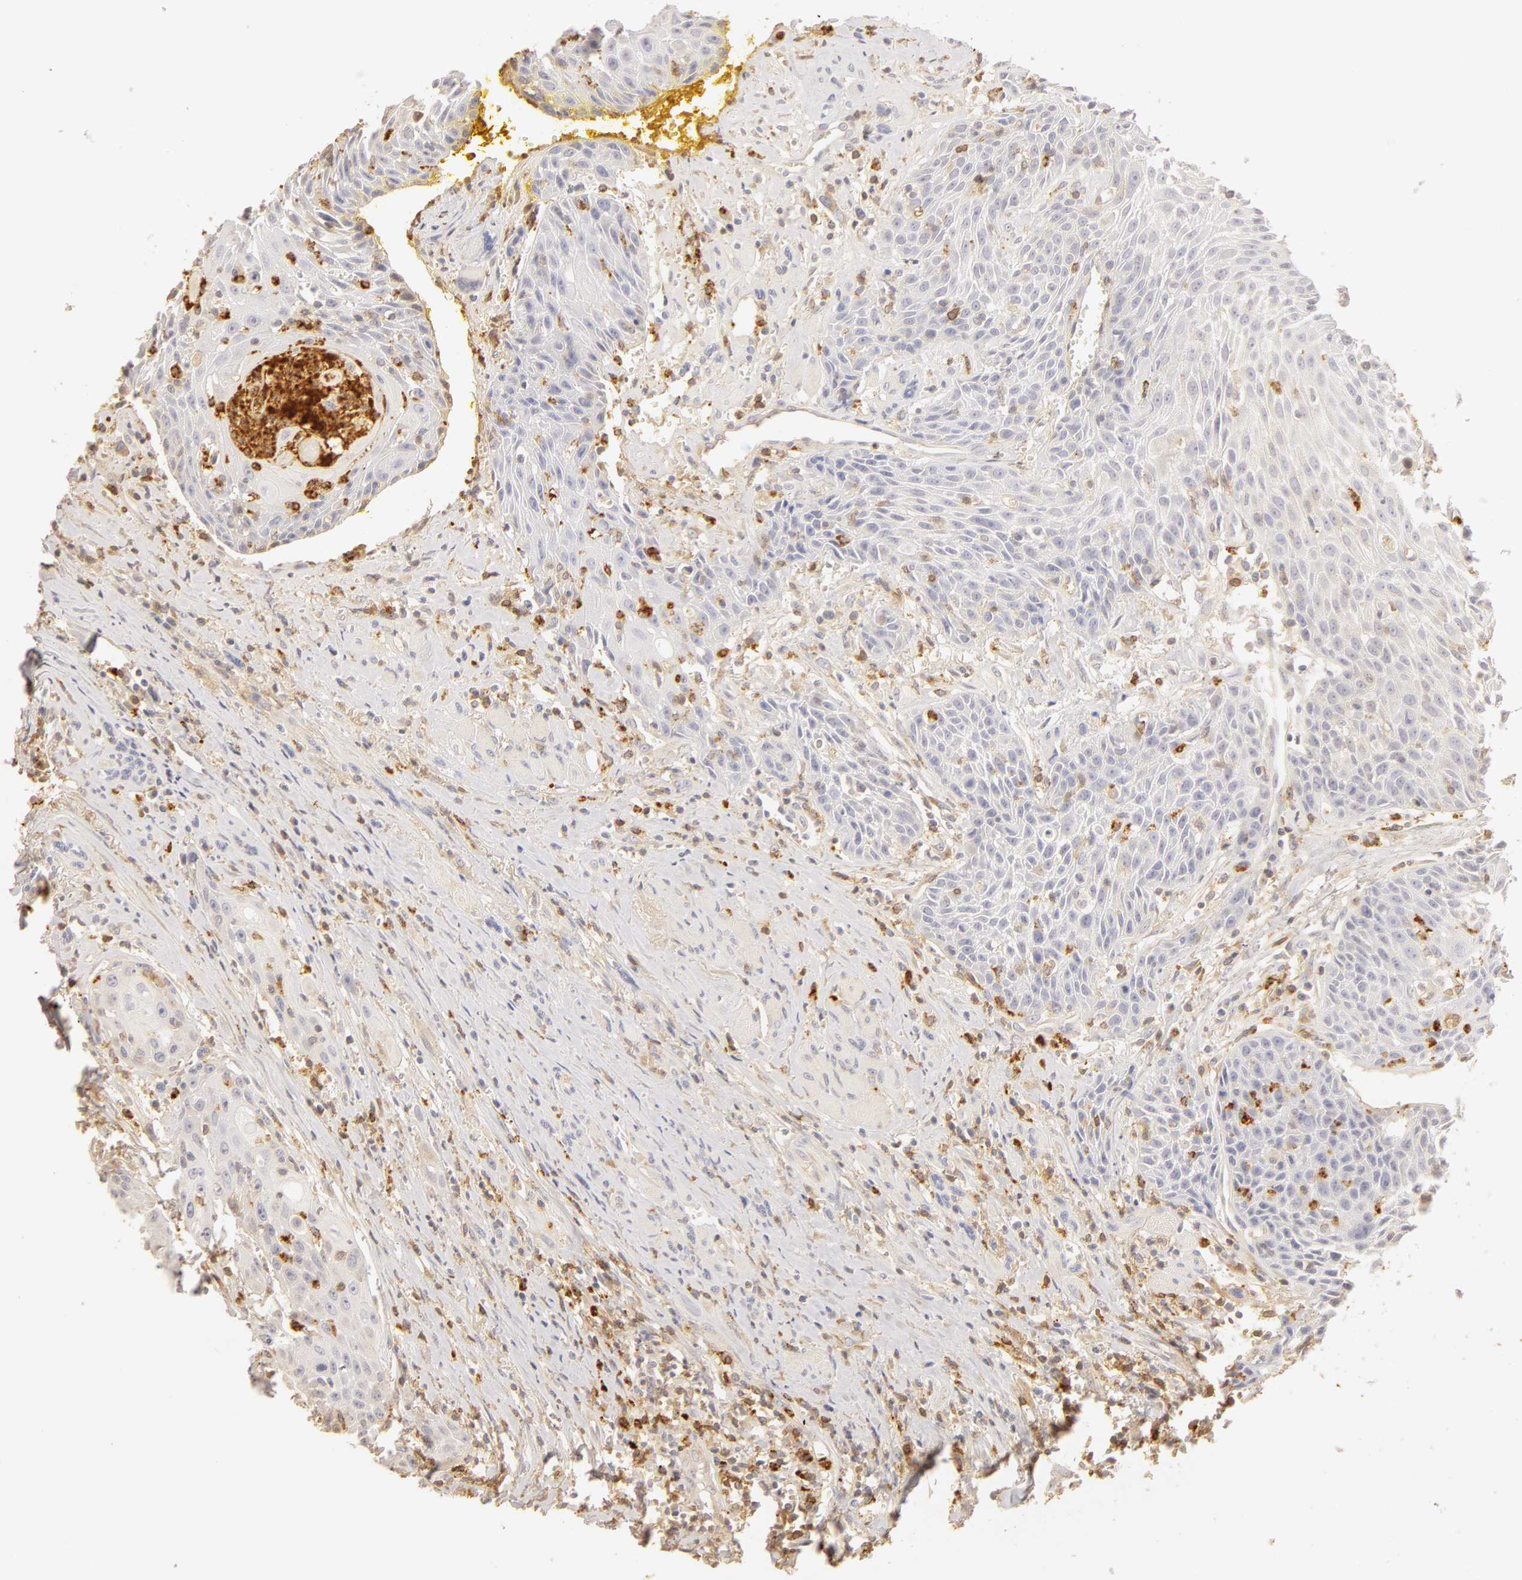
{"staining": {"intensity": "negative", "quantity": "none", "location": "none"}, "tissue": "head and neck cancer", "cell_type": "Tumor cells", "image_type": "cancer", "snomed": [{"axis": "morphology", "description": "Squamous cell carcinoma, NOS"}, {"axis": "topography", "description": "Oral tissue"}, {"axis": "topography", "description": "Head-Neck"}], "caption": "This is an immunohistochemistry (IHC) photomicrograph of head and neck squamous cell carcinoma. There is no staining in tumor cells.", "gene": "C1R", "patient": {"sex": "female", "age": 82}}